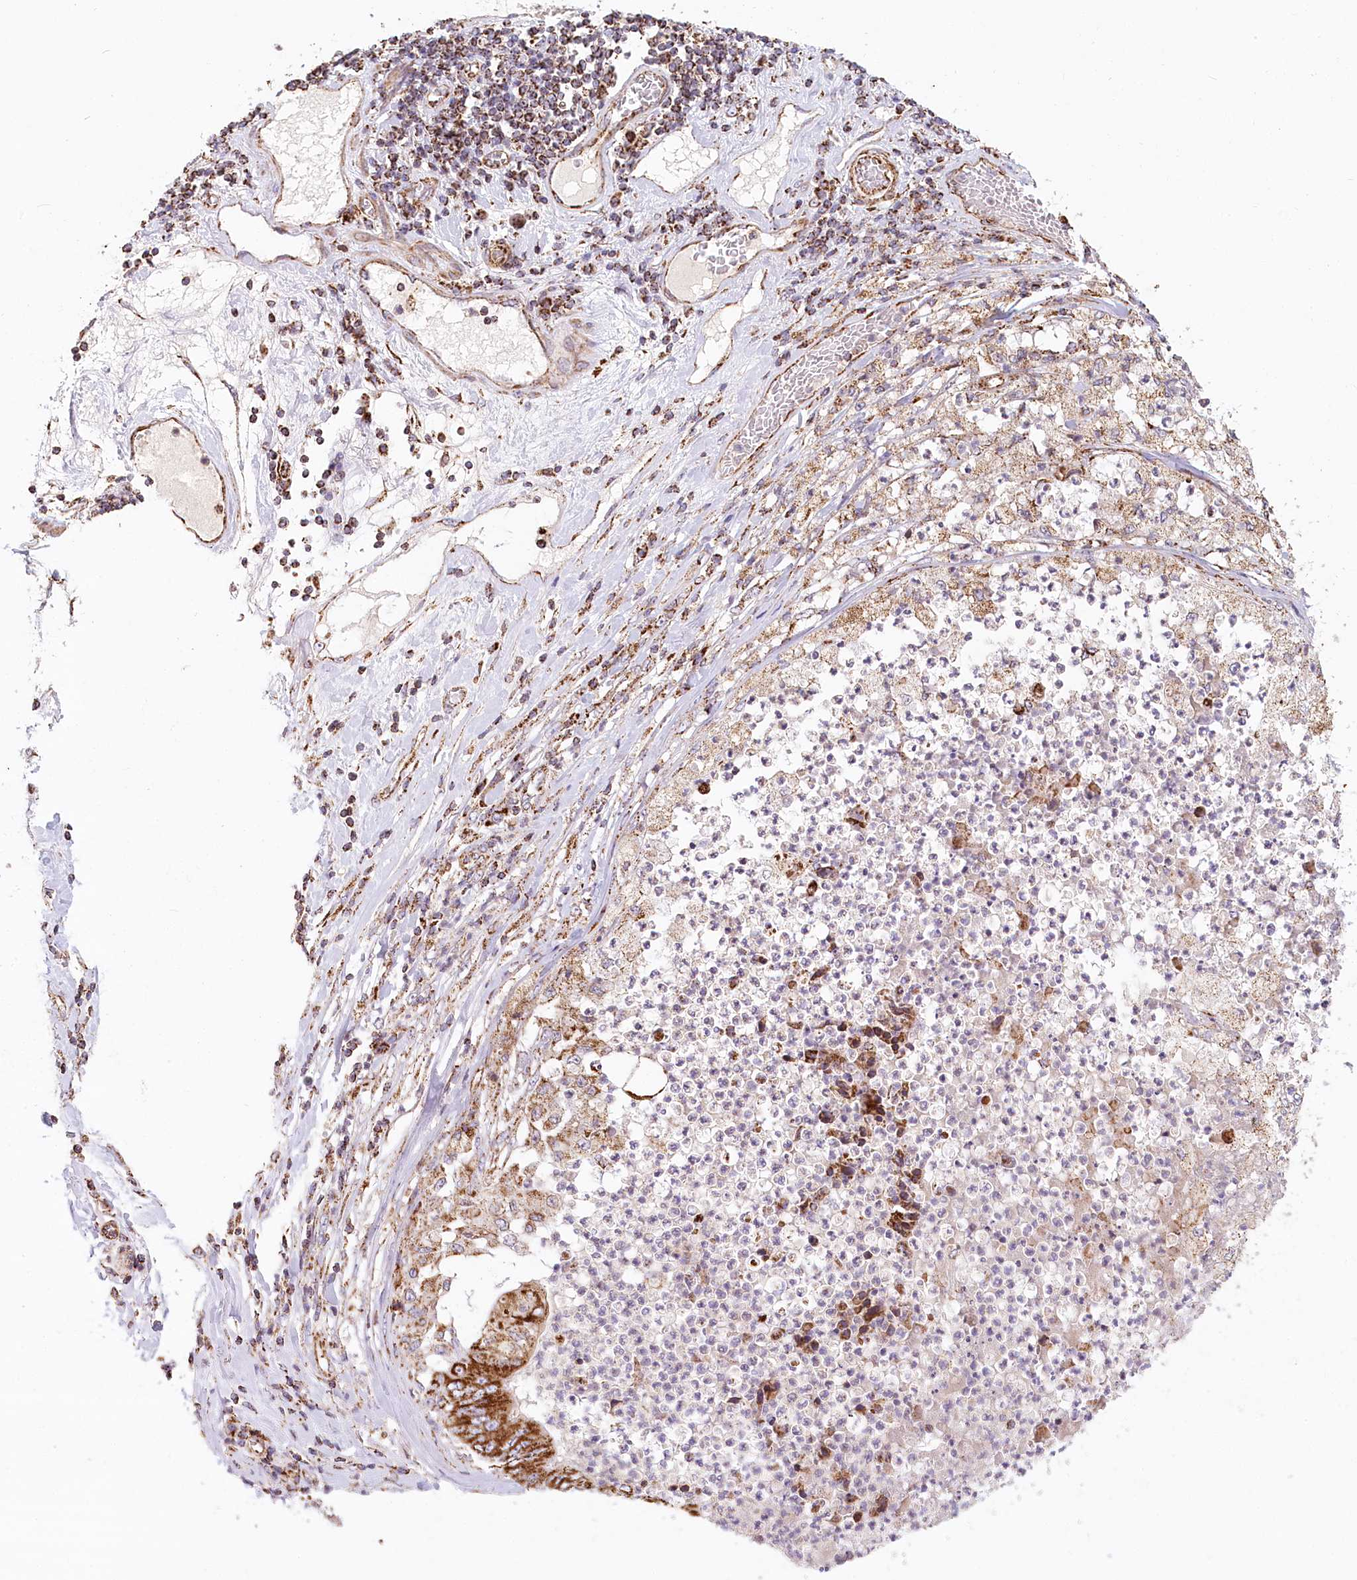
{"staining": {"intensity": "strong", "quantity": "25%-75%", "location": "cytoplasmic/membranous"}, "tissue": "stomach cancer", "cell_type": "Tumor cells", "image_type": "cancer", "snomed": [{"axis": "morphology", "description": "Adenocarcinoma, NOS"}, {"axis": "topography", "description": "Stomach"}], "caption": "Immunohistochemical staining of human adenocarcinoma (stomach) exhibits high levels of strong cytoplasmic/membranous positivity in about 25%-75% of tumor cells. Using DAB (brown) and hematoxylin (blue) stains, captured at high magnification using brightfield microscopy.", "gene": "UMPS", "patient": {"sex": "female", "age": 73}}